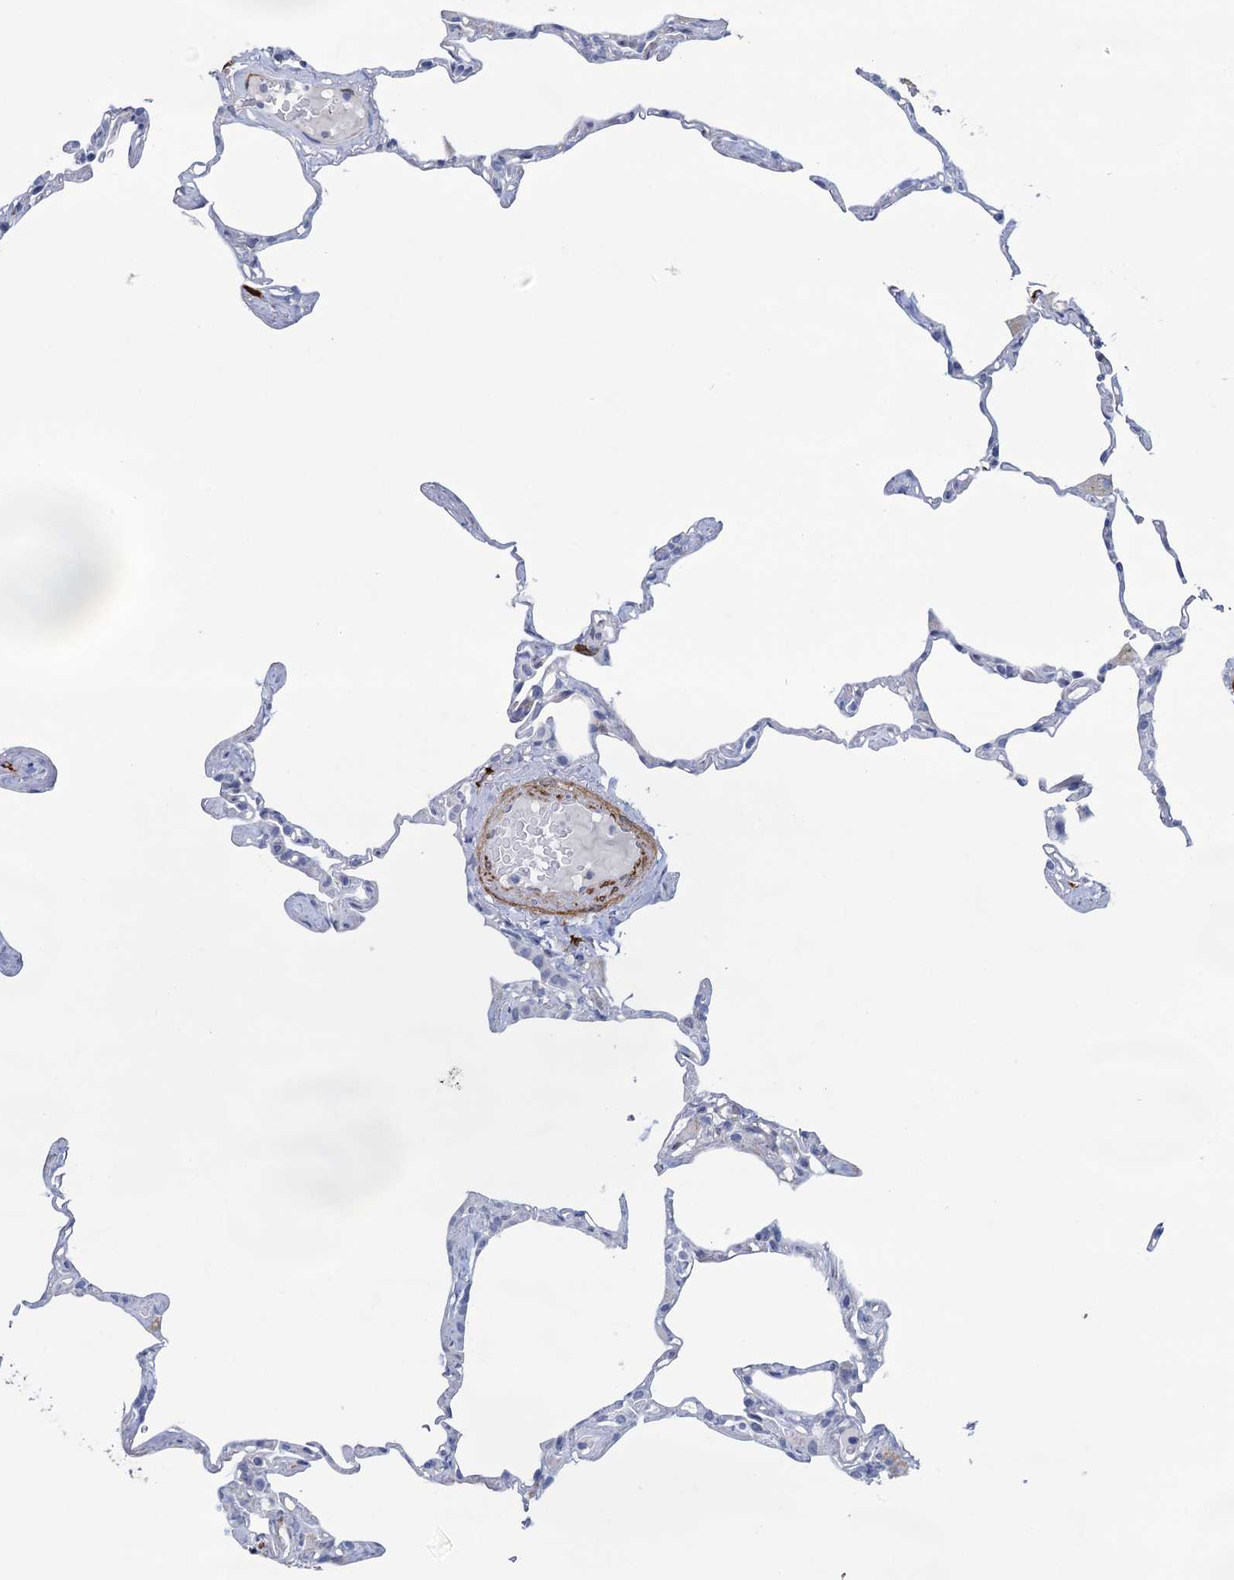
{"staining": {"intensity": "negative", "quantity": "none", "location": "none"}, "tissue": "lung", "cell_type": "Alveolar cells", "image_type": "normal", "snomed": [{"axis": "morphology", "description": "Normal tissue, NOS"}, {"axis": "topography", "description": "Lung"}], "caption": "A histopathology image of lung stained for a protein exhibits no brown staining in alveolar cells.", "gene": "SNCG", "patient": {"sex": "male", "age": 65}}